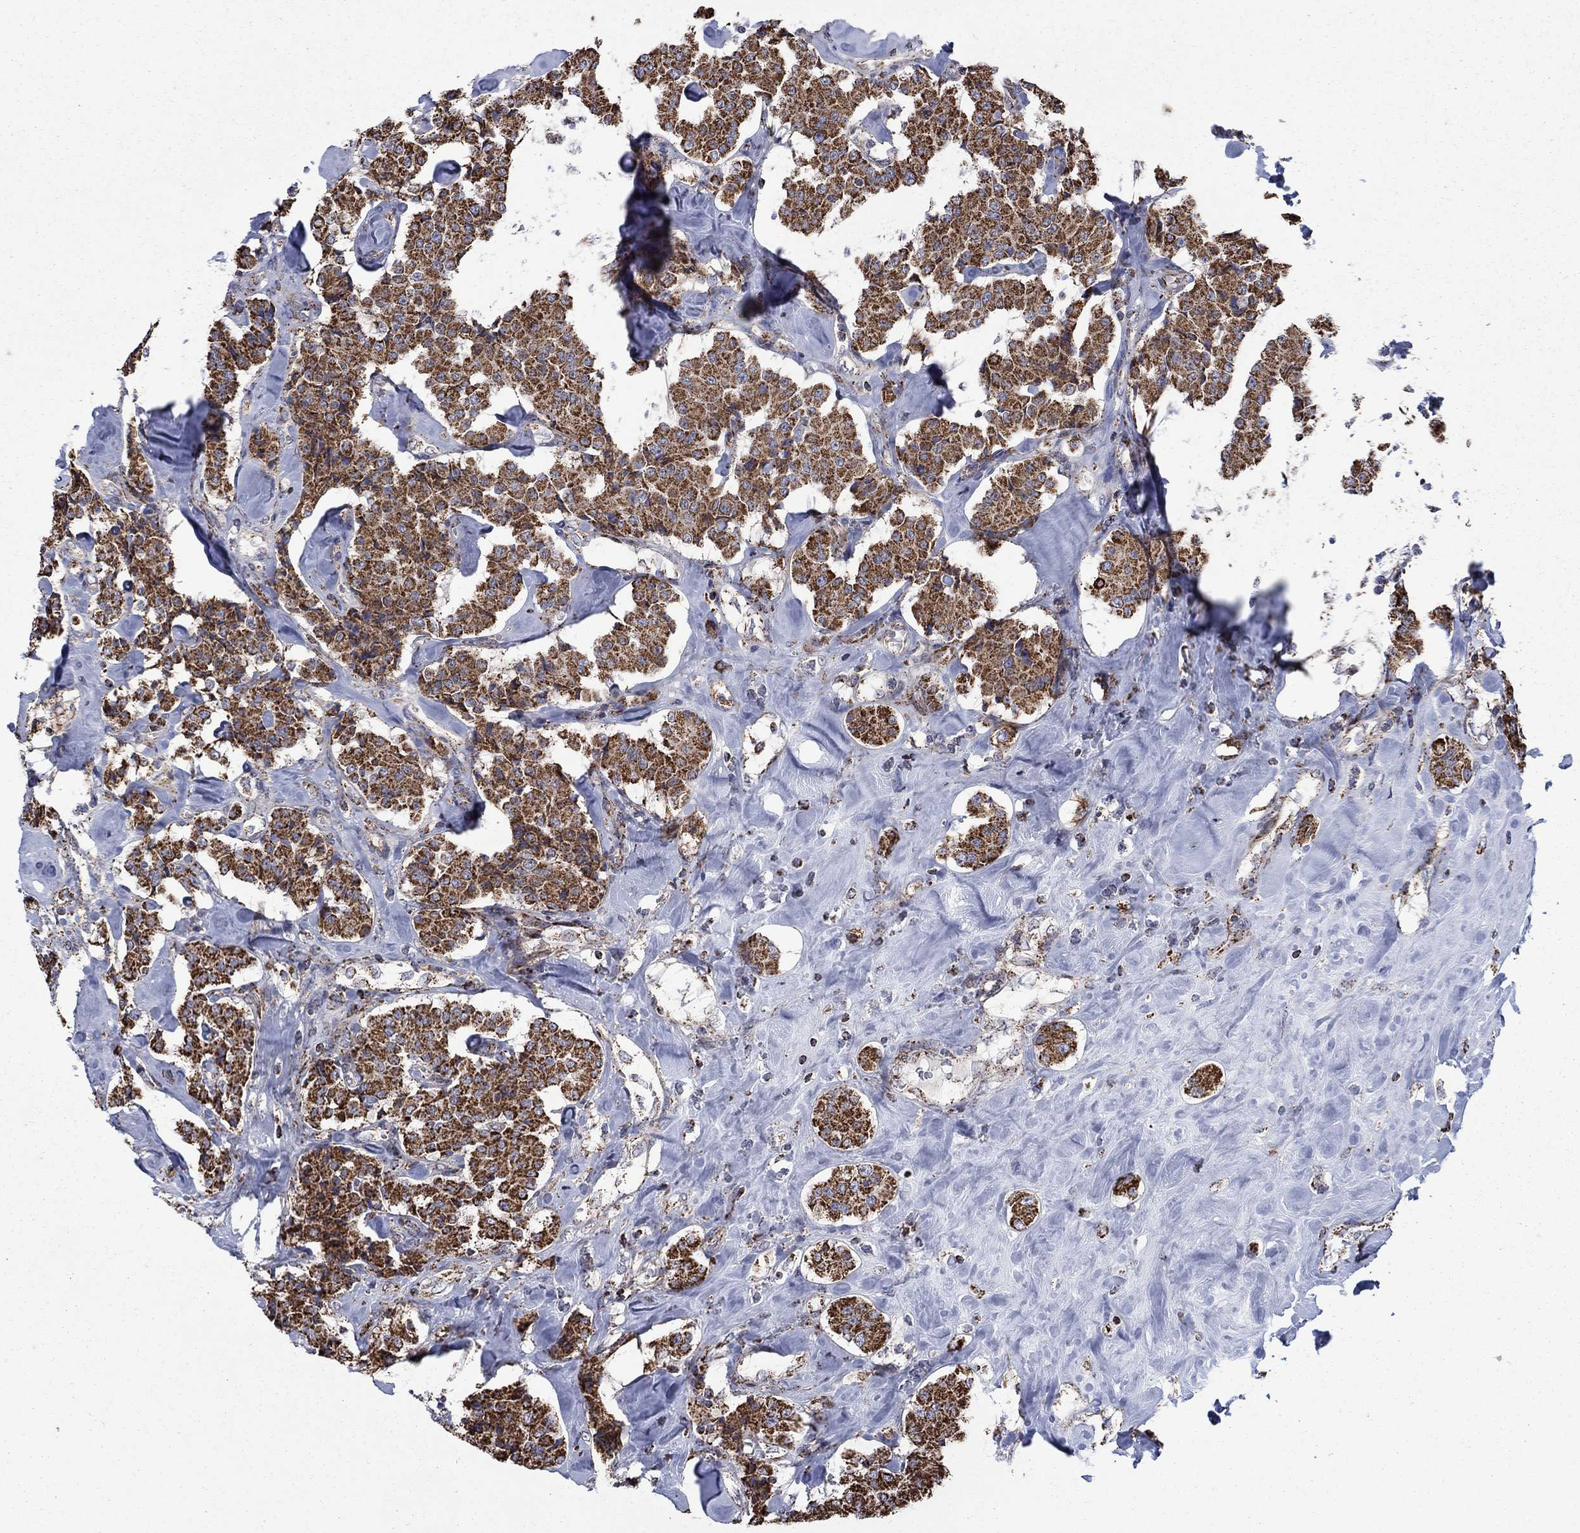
{"staining": {"intensity": "strong", "quantity": ">75%", "location": "cytoplasmic/membranous"}, "tissue": "carcinoid", "cell_type": "Tumor cells", "image_type": "cancer", "snomed": [{"axis": "morphology", "description": "Carcinoid, malignant, NOS"}, {"axis": "topography", "description": "Pancreas"}], "caption": "The image demonstrates immunohistochemical staining of carcinoid. There is strong cytoplasmic/membranous staining is seen in about >75% of tumor cells.", "gene": "MOAP1", "patient": {"sex": "male", "age": 41}}